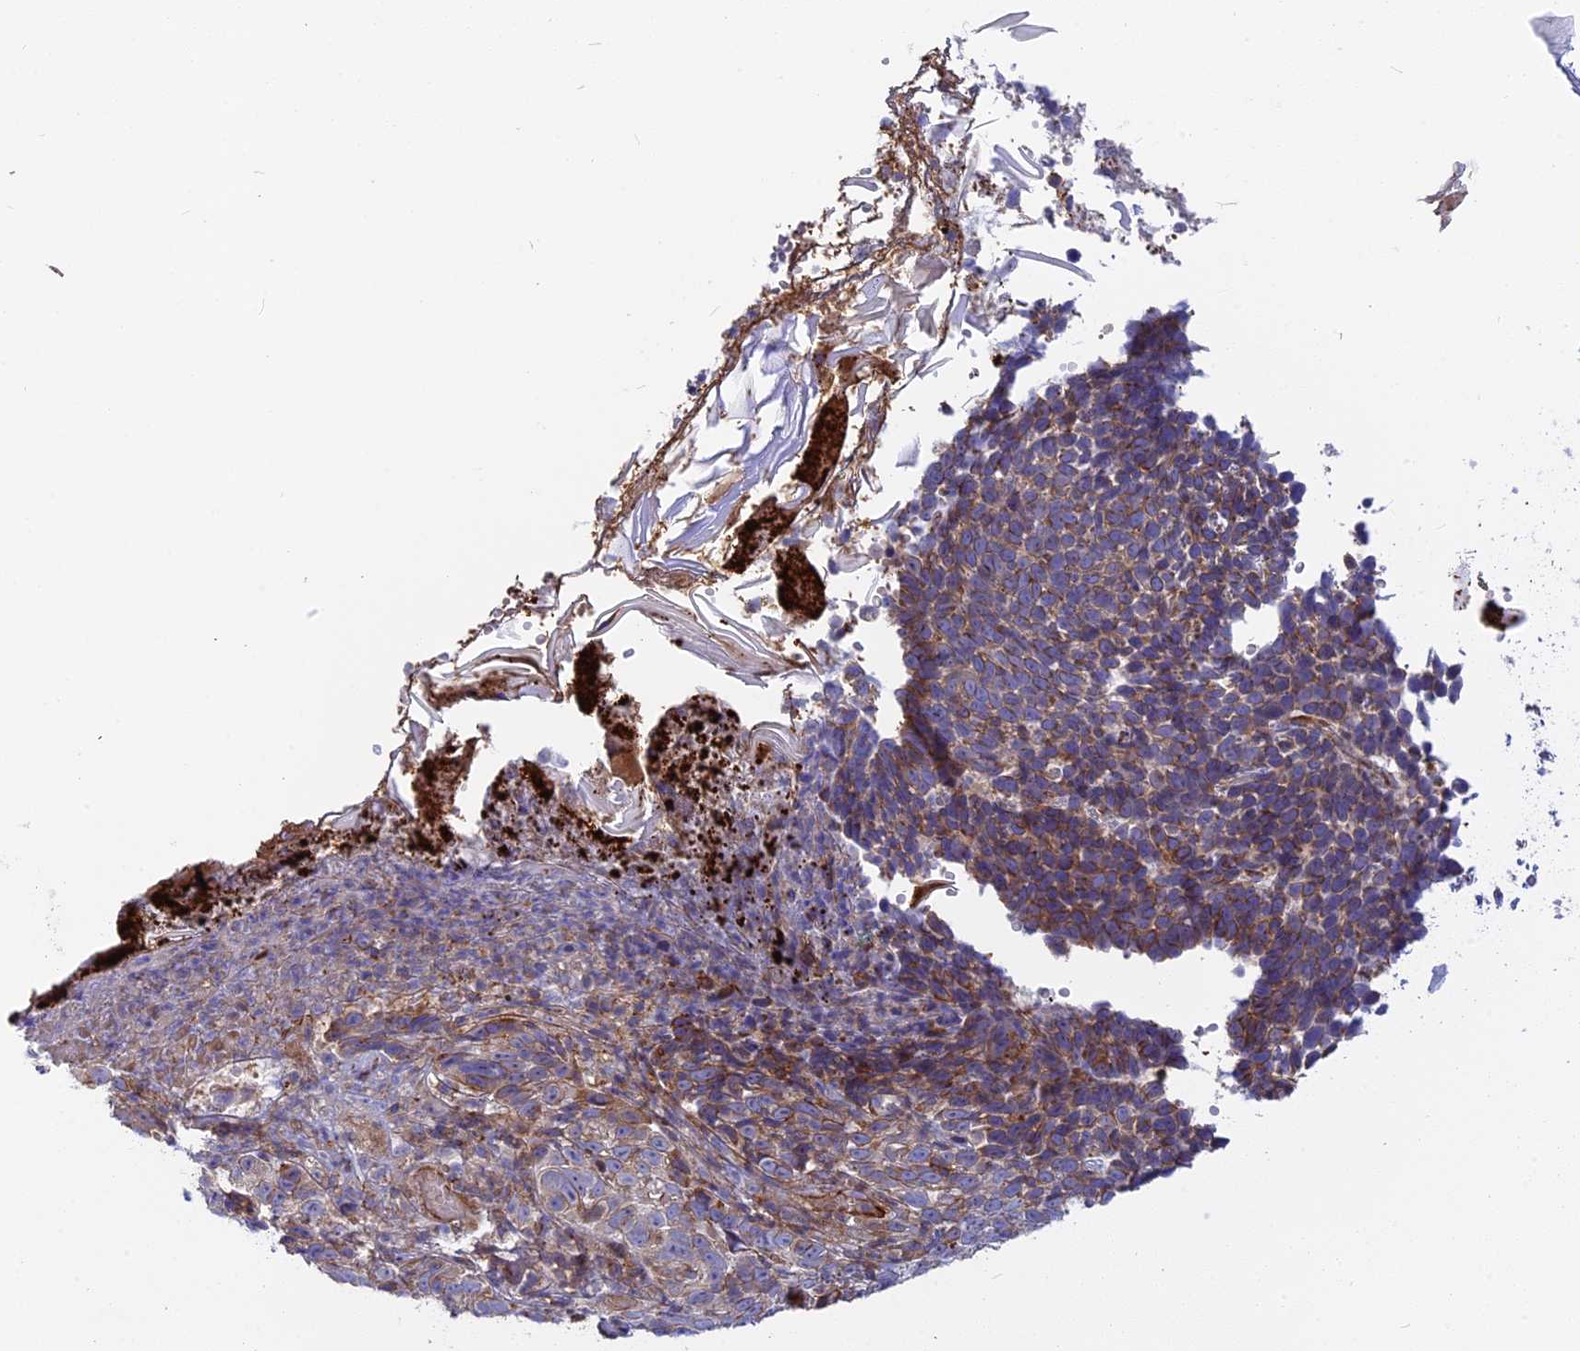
{"staining": {"intensity": "moderate", "quantity": "<25%", "location": "cytoplasmic/membranous"}, "tissue": "skin cancer", "cell_type": "Tumor cells", "image_type": "cancer", "snomed": [{"axis": "morphology", "description": "Basal cell carcinoma"}, {"axis": "topography", "description": "Skin"}], "caption": "Immunohistochemical staining of human skin basal cell carcinoma shows moderate cytoplasmic/membranous protein expression in approximately <25% of tumor cells.", "gene": "CNBD2", "patient": {"sex": "female", "age": 84}}